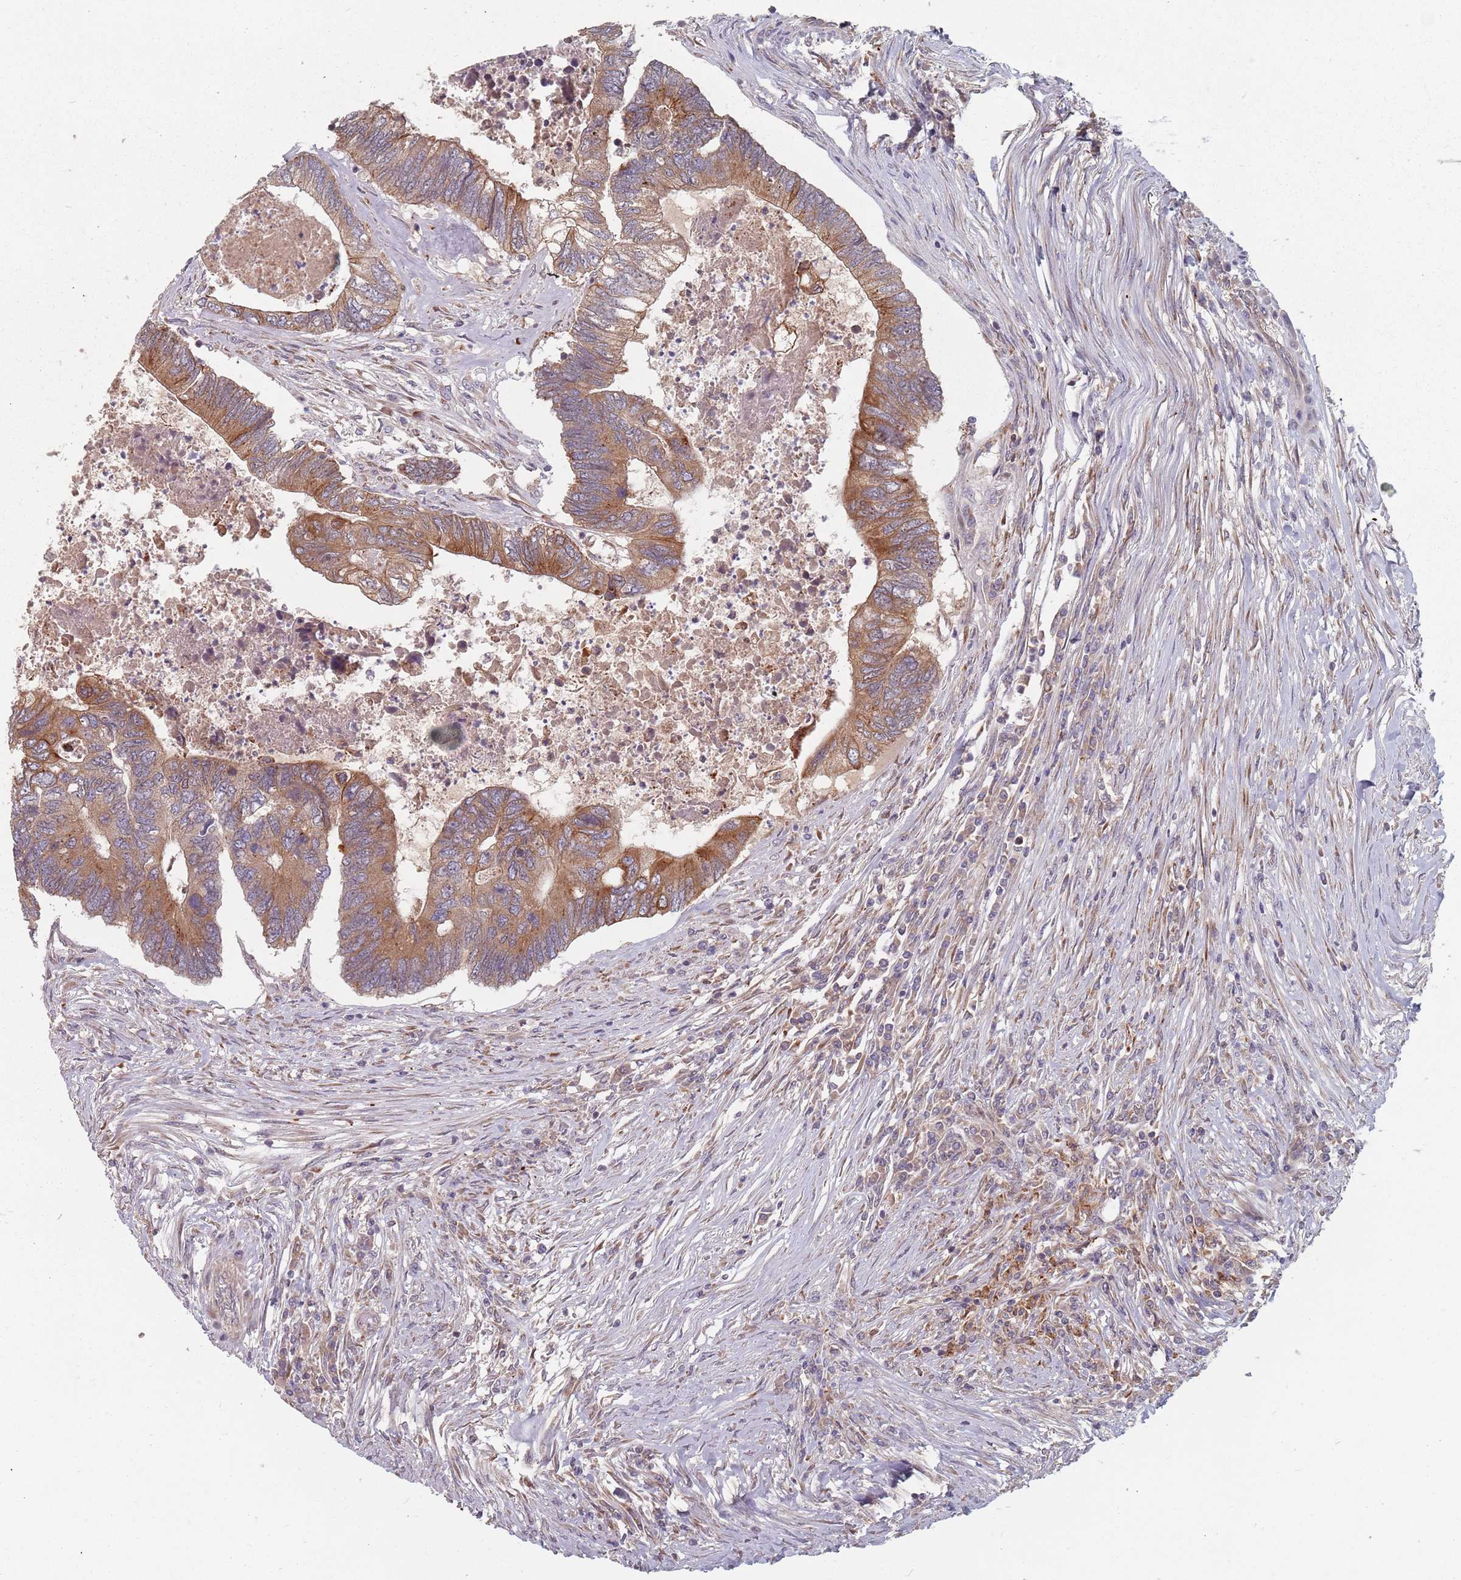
{"staining": {"intensity": "moderate", "quantity": ">75%", "location": "cytoplasmic/membranous"}, "tissue": "colorectal cancer", "cell_type": "Tumor cells", "image_type": "cancer", "snomed": [{"axis": "morphology", "description": "Adenocarcinoma, NOS"}, {"axis": "topography", "description": "Colon"}], "caption": "A photomicrograph of adenocarcinoma (colorectal) stained for a protein displays moderate cytoplasmic/membranous brown staining in tumor cells.", "gene": "ADAL", "patient": {"sex": "female", "age": 67}}